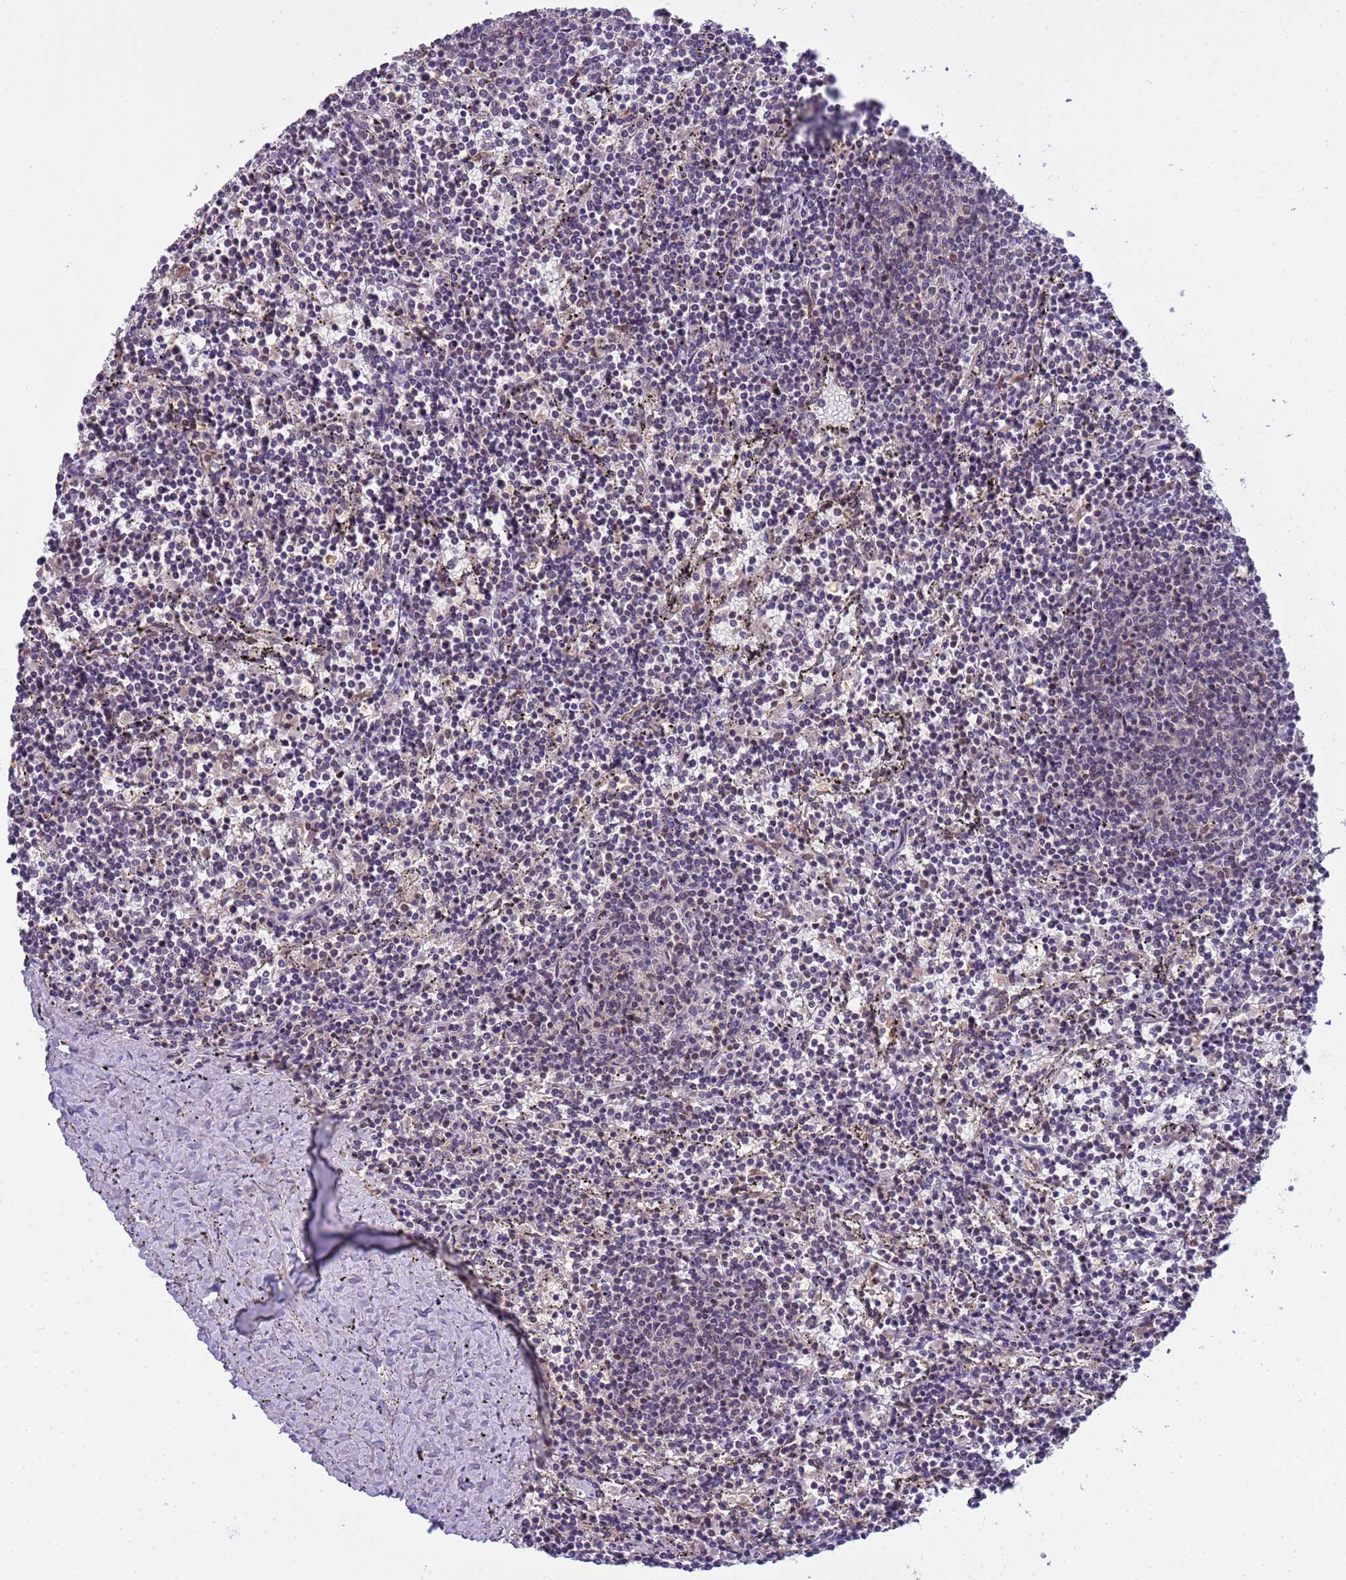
{"staining": {"intensity": "negative", "quantity": "none", "location": "none"}, "tissue": "lymphoma", "cell_type": "Tumor cells", "image_type": "cancer", "snomed": [{"axis": "morphology", "description": "Malignant lymphoma, non-Hodgkin's type, Low grade"}, {"axis": "topography", "description": "Spleen"}], "caption": "Immunohistochemistry (IHC) histopathology image of malignant lymphoma, non-Hodgkin's type (low-grade) stained for a protein (brown), which shows no staining in tumor cells.", "gene": "PLCXD3", "patient": {"sex": "female", "age": 50}}